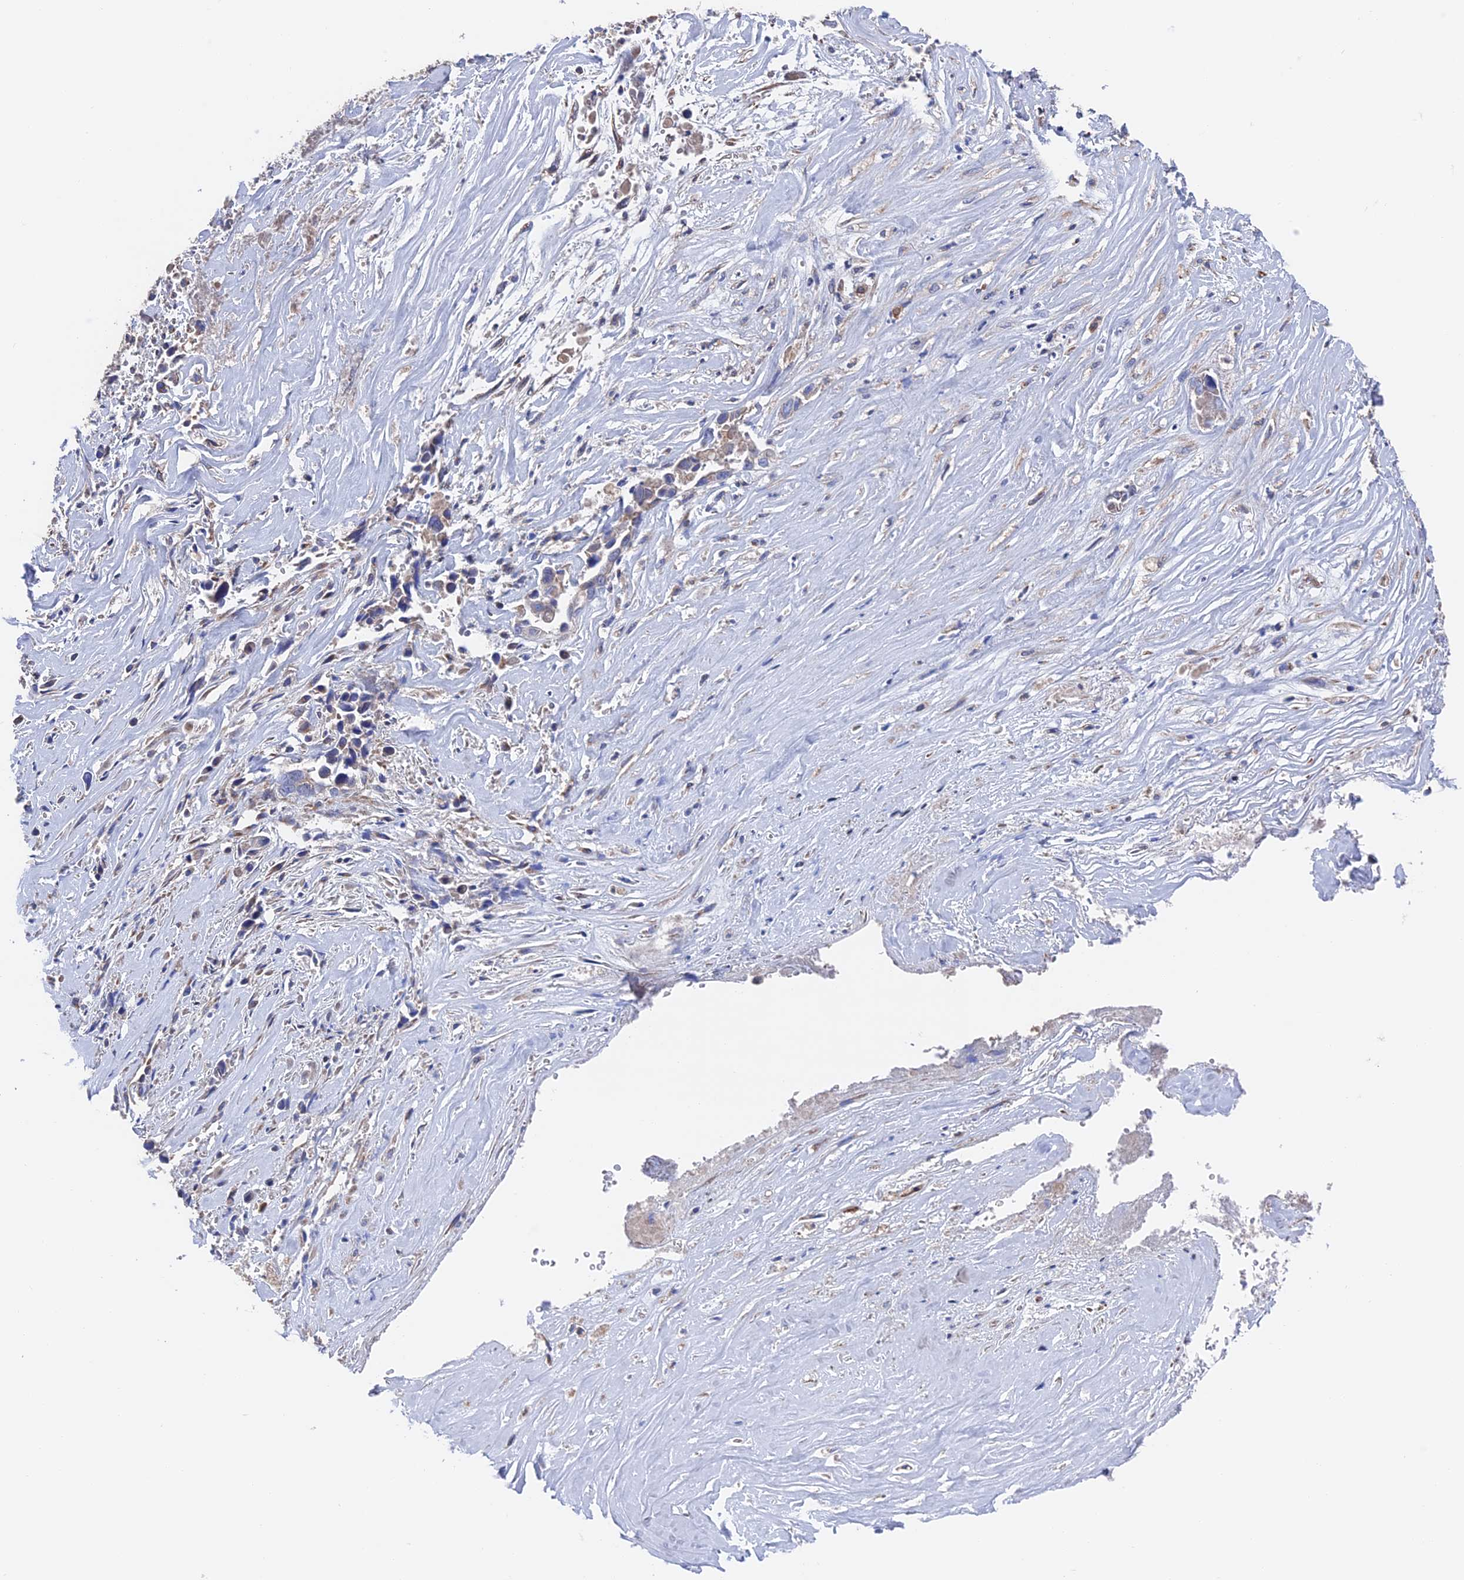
{"staining": {"intensity": "negative", "quantity": "none", "location": "none"}, "tissue": "liver cancer", "cell_type": "Tumor cells", "image_type": "cancer", "snomed": [{"axis": "morphology", "description": "Cholangiocarcinoma"}, {"axis": "topography", "description": "Liver"}], "caption": "There is no significant expression in tumor cells of liver cholangiocarcinoma. (DAB (3,3'-diaminobenzidine) IHC with hematoxylin counter stain).", "gene": "HPF1", "patient": {"sex": "female", "age": 79}}